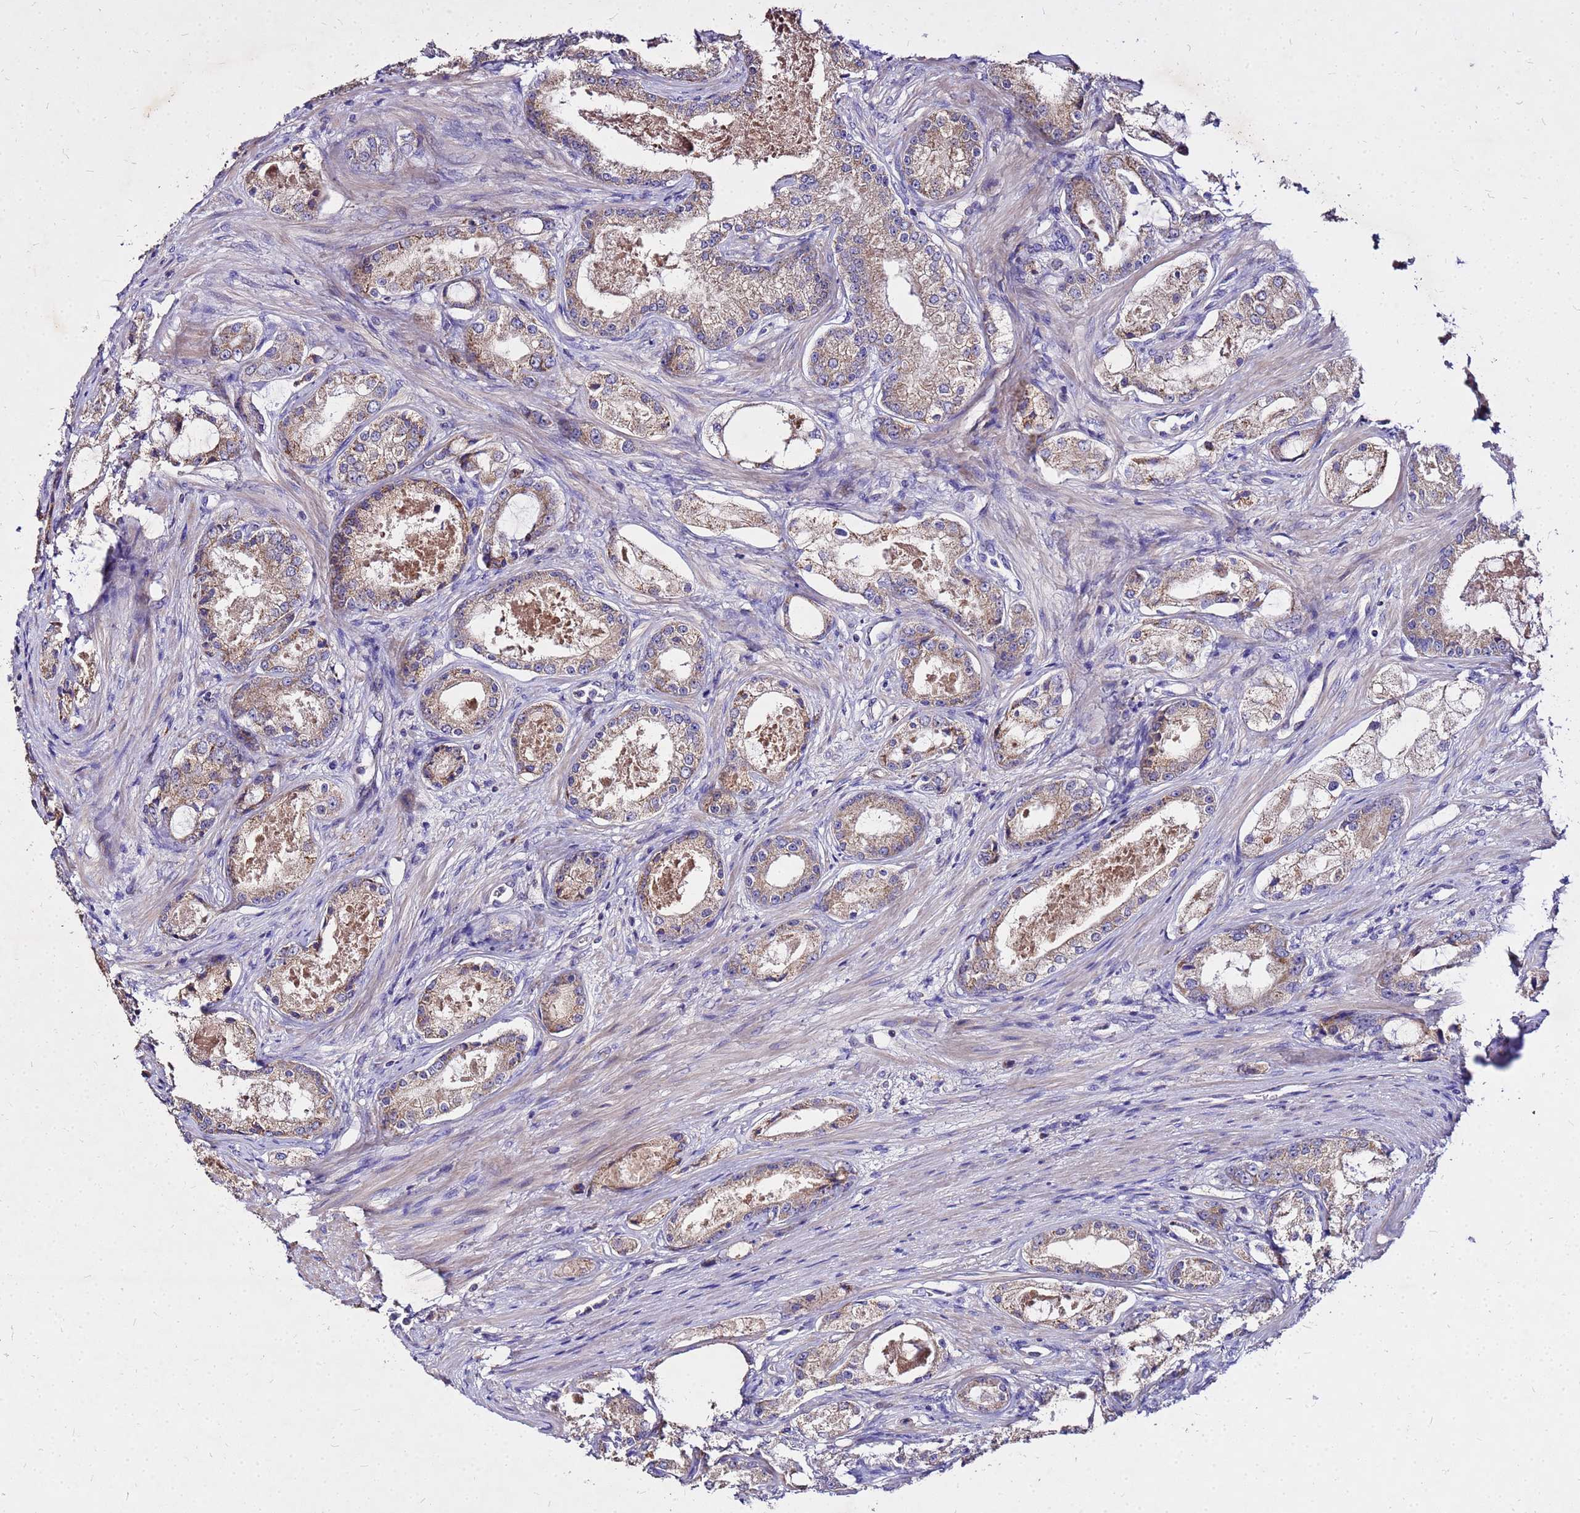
{"staining": {"intensity": "moderate", "quantity": "25%-75%", "location": "cytoplasmic/membranous"}, "tissue": "prostate cancer", "cell_type": "Tumor cells", "image_type": "cancer", "snomed": [{"axis": "morphology", "description": "Adenocarcinoma, Low grade"}, {"axis": "topography", "description": "Prostate"}], "caption": "Tumor cells demonstrate moderate cytoplasmic/membranous staining in about 25%-75% of cells in prostate adenocarcinoma (low-grade).", "gene": "COX14", "patient": {"sex": "male", "age": 68}}